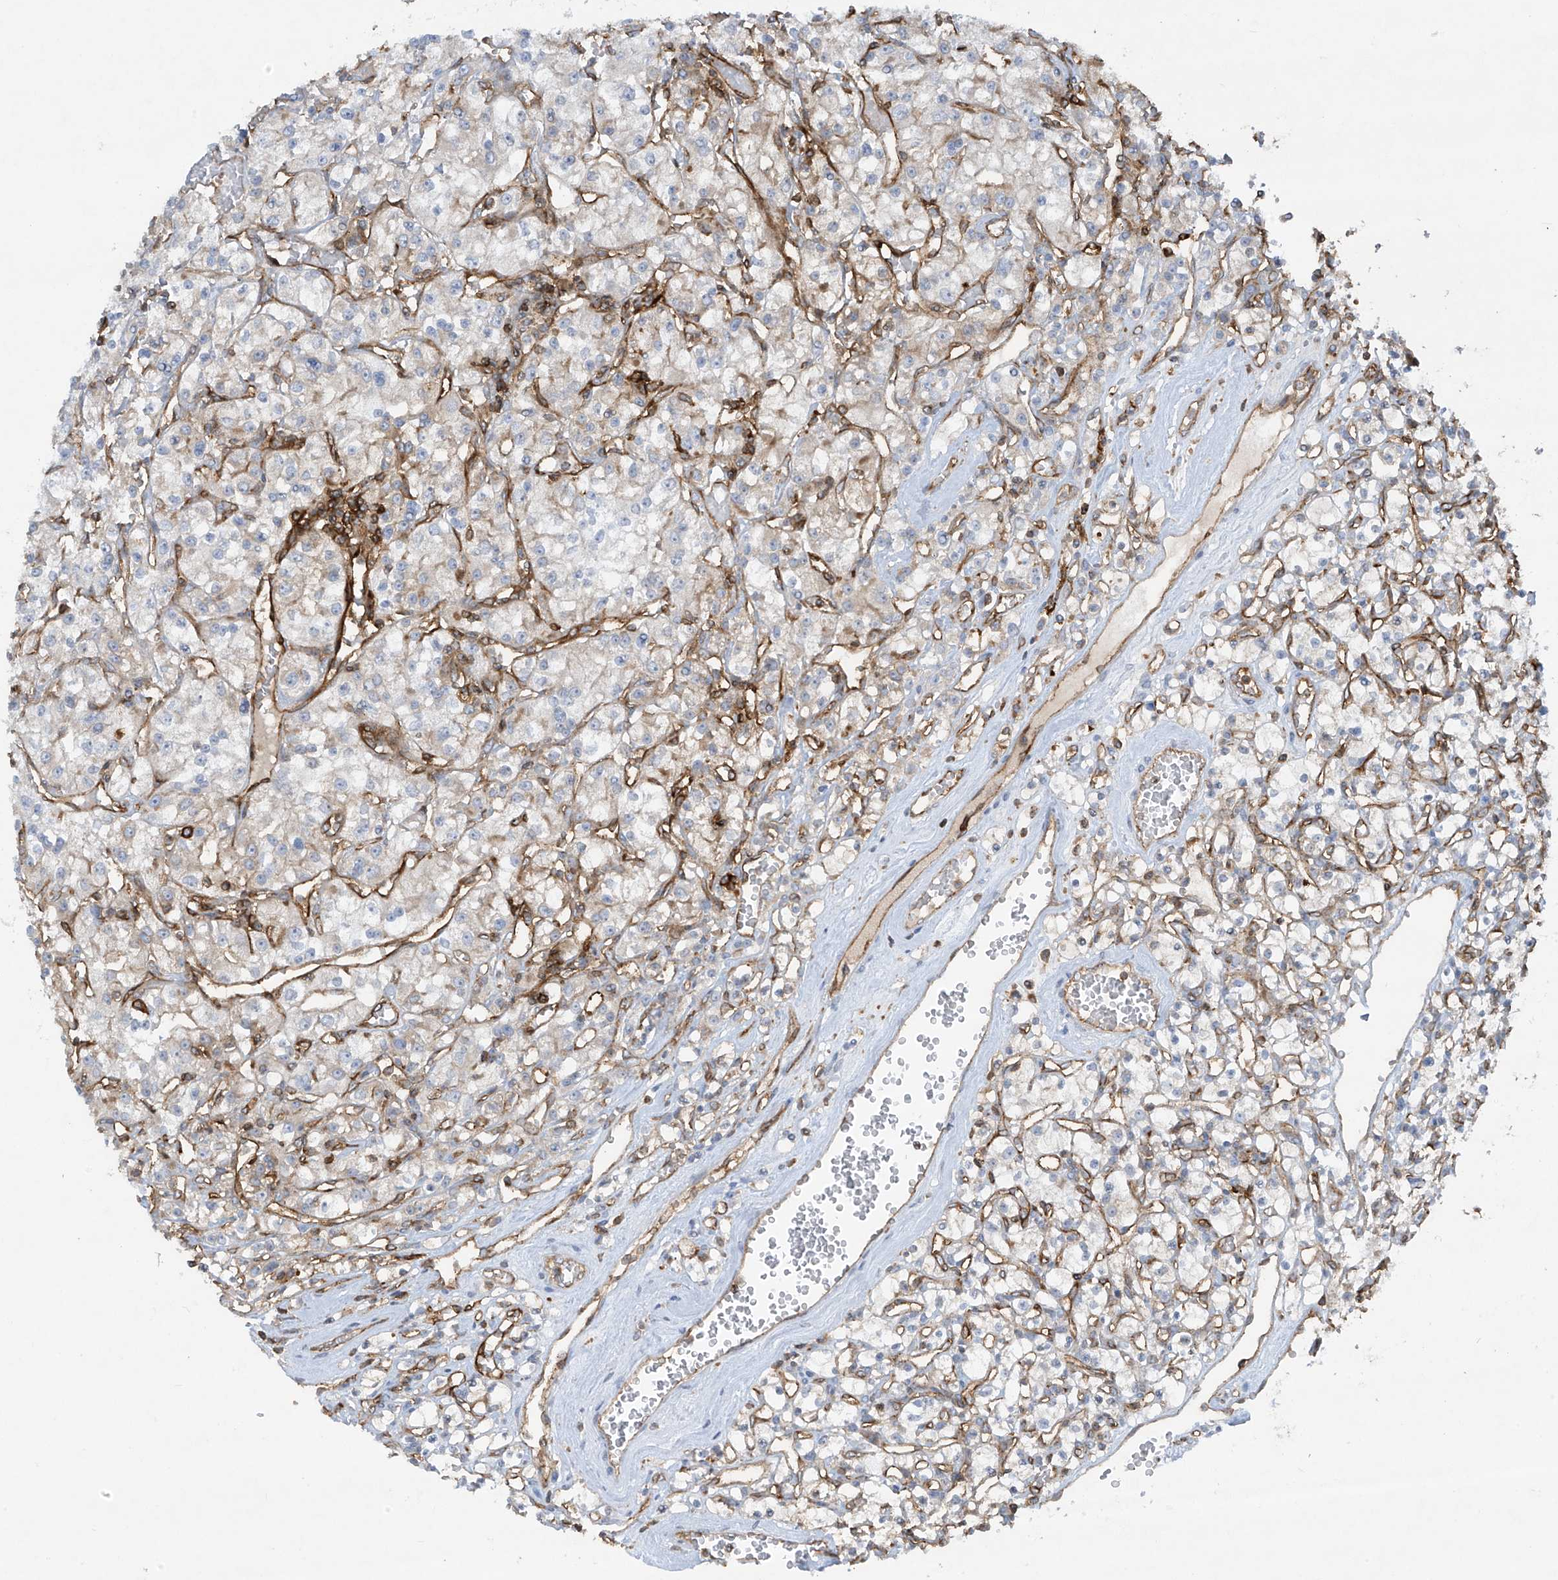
{"staining": {"intensity": "negative", "quantity": "none", "location": "none"}, "tissue": "renal cancer", "cell_type": "Tumor cells", "image_type": "cancer", "snomed": [{"axis": "morphology", "description": "Adenocarcinoma, NOS"}, {"axis": "topography", "description": "Kidney"}], "caption": "High magnification brightfield microscopy of renal cancer stained with DAB (3,3'-diaminobenzidine) (brown) and counterstained with hematoxylin (blue): tumor cells show no significant expression.", "gene": "HLA-E", "patient": {"sex": "female", "age": 59}}